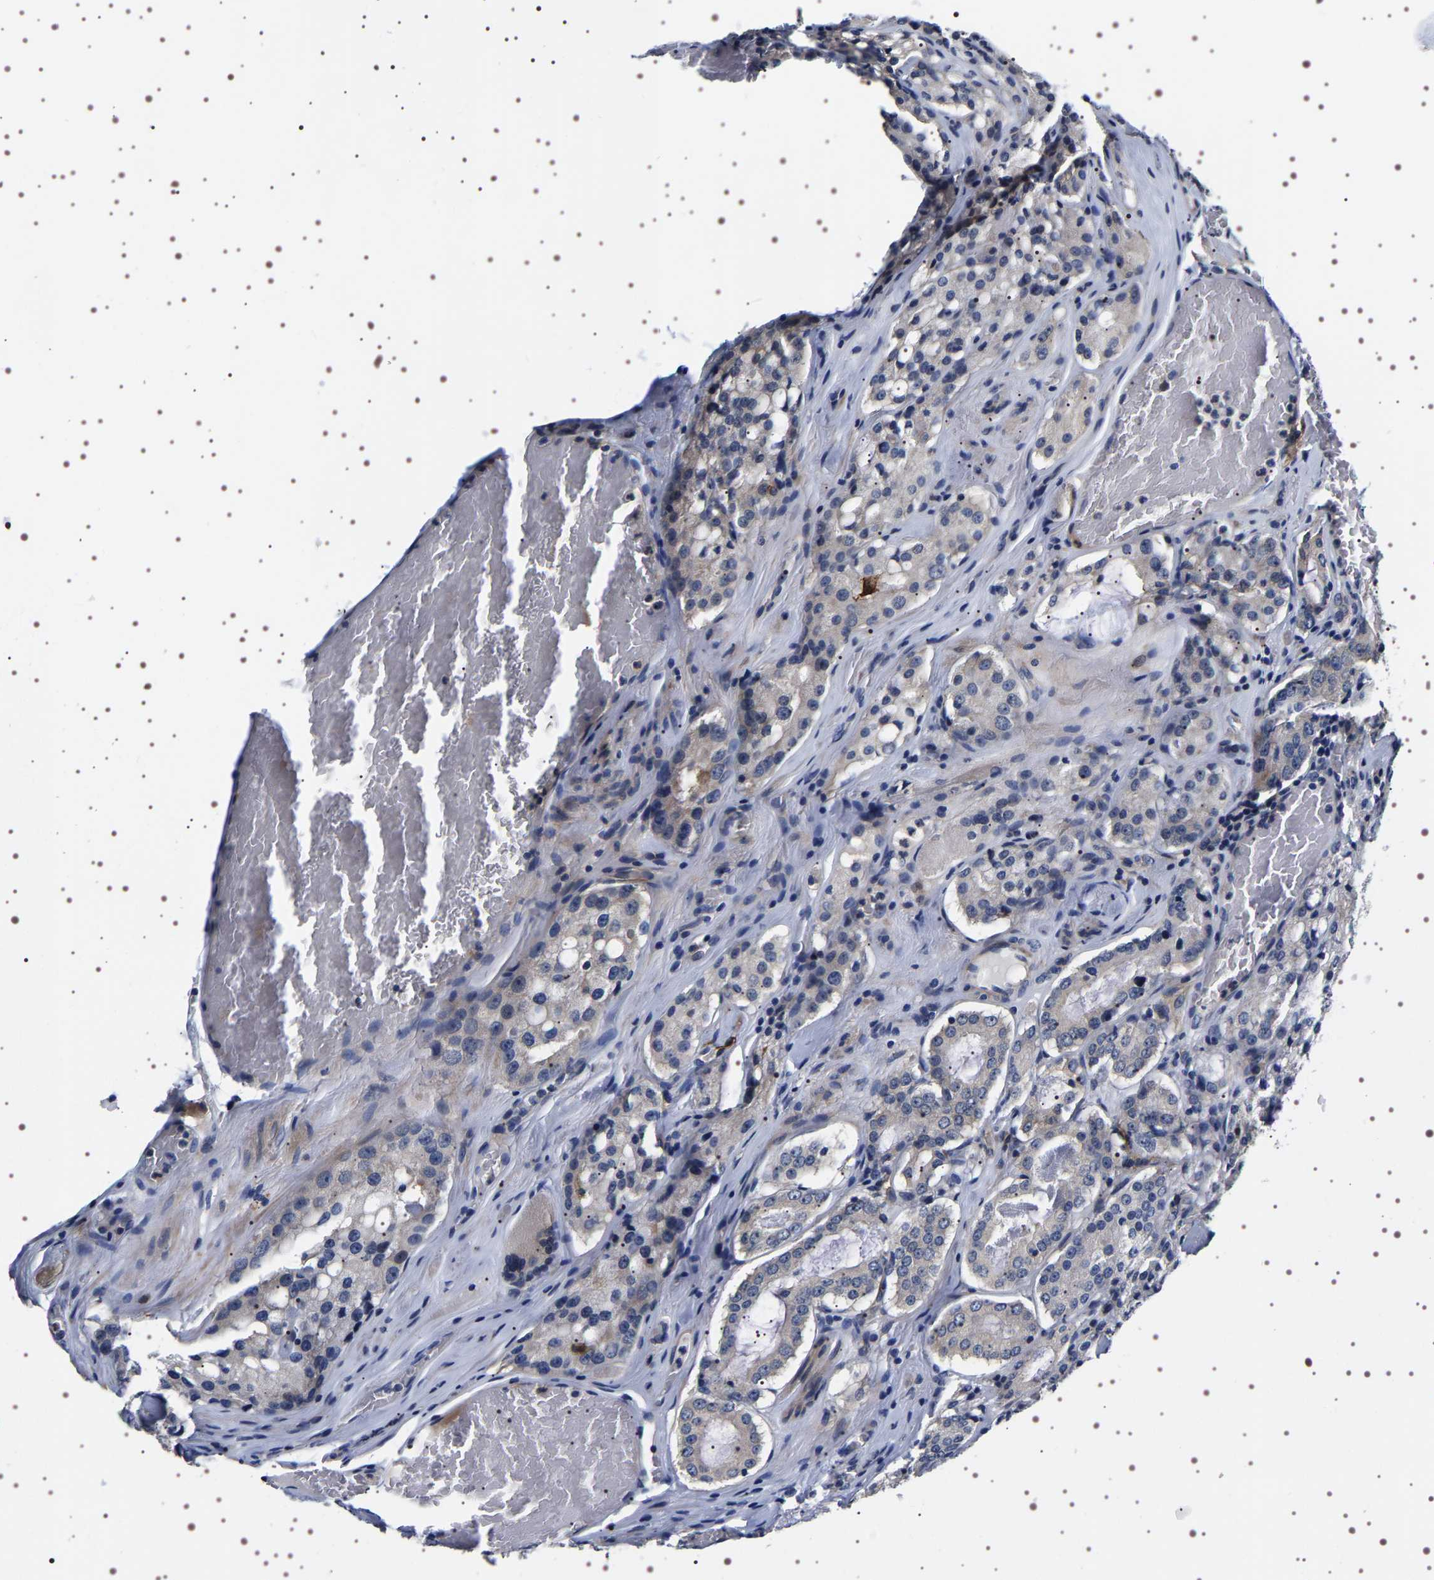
{"staining": {"intensity": "weak", "quantity": "<25%", "location": "cytoplasmic/membranous"}, "tissue": "prostate cancer", "cell_type": "Tumor cells", "image_type": "cancer", "snomed": [{"axis": "morphology", "description": "Adenocarcinoma, Medium grade"}, {"axis": "topography", "description": "Prostate"}], "caption": "Human prostate medium-grade adenocarcinoma stained for a protein using immunohistochemistry (IHC) exhibits no positivity in tumor cells.", "gene": "ALPL", "patient": {"sex": "male", "age": 72}}